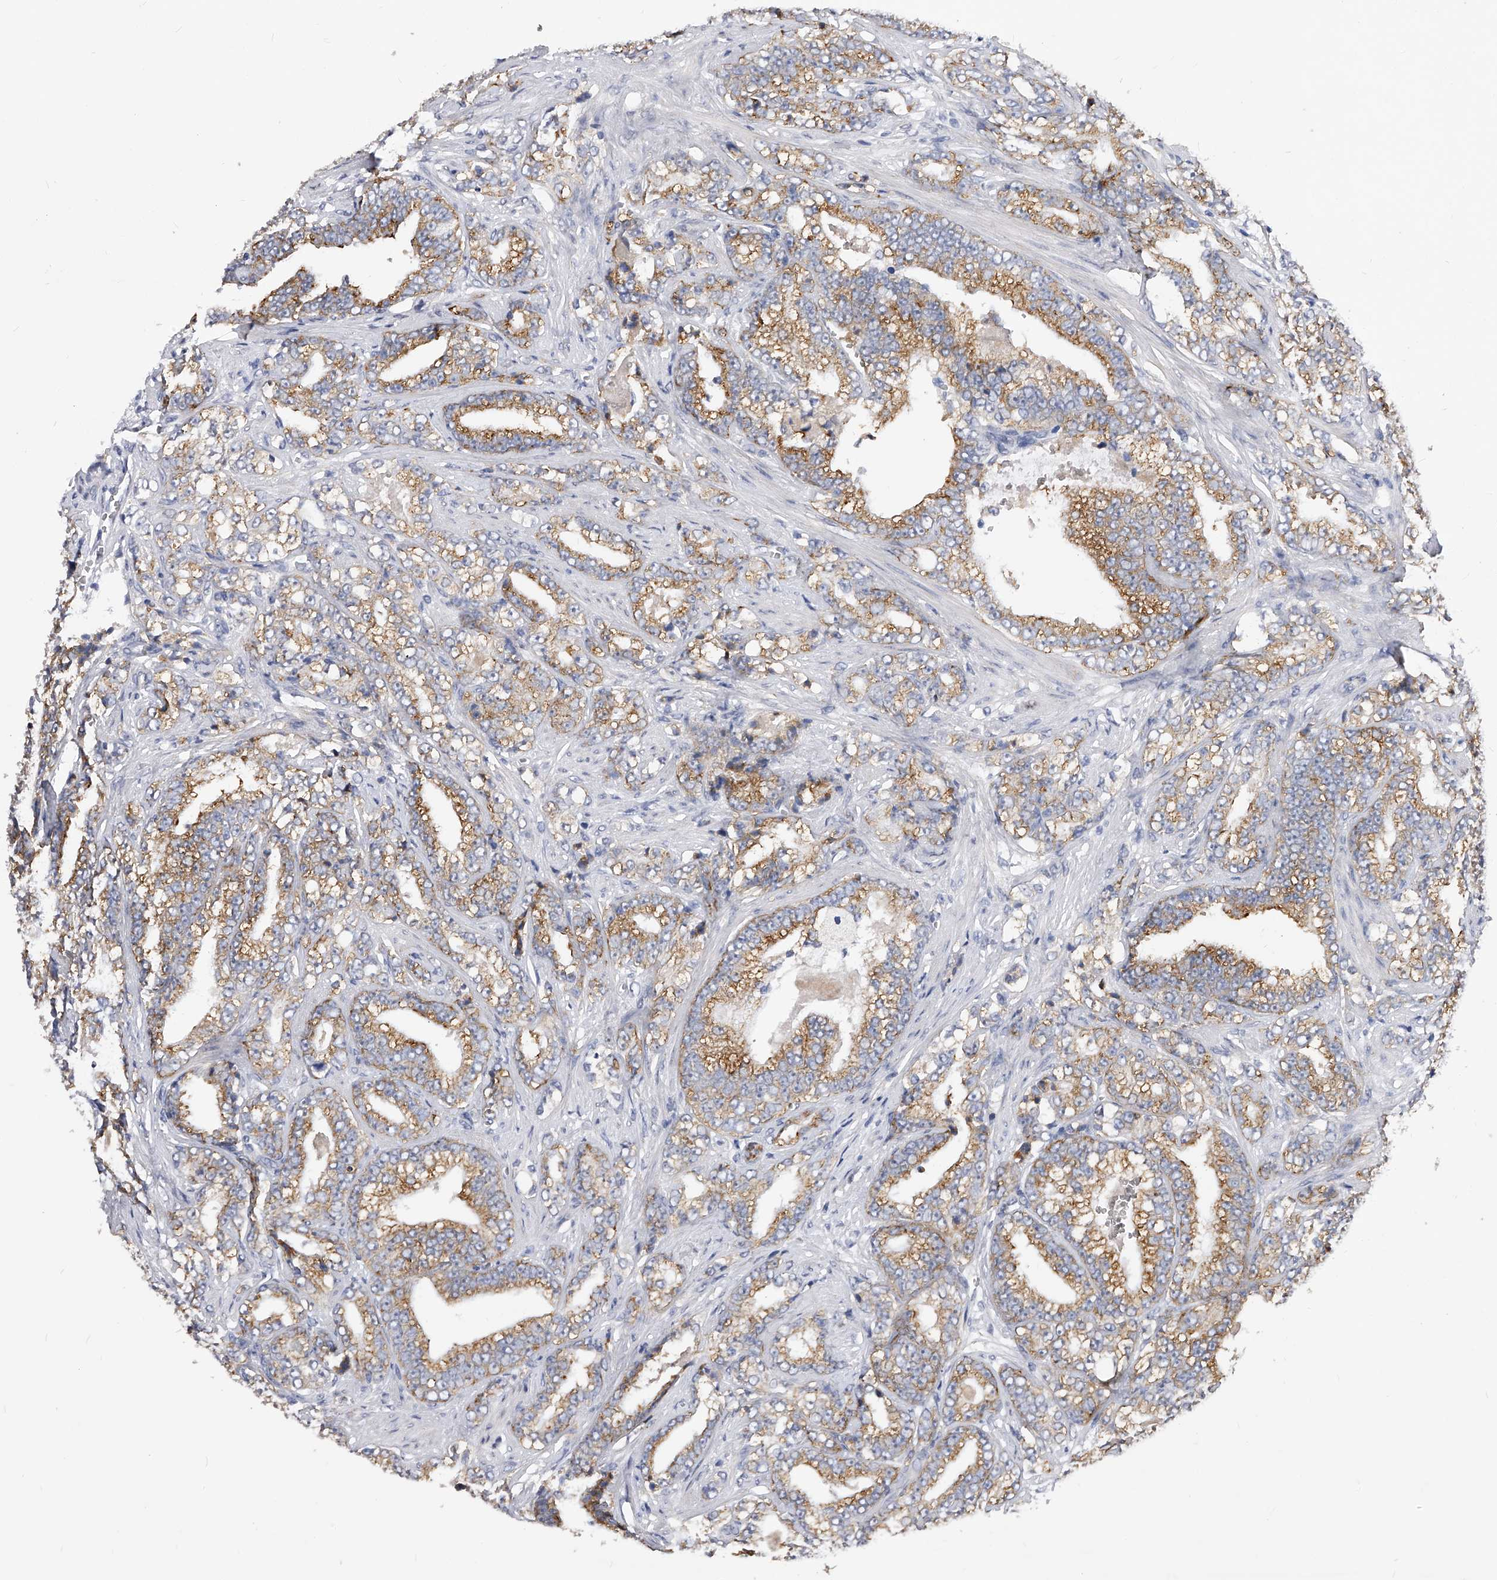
{"staining": {"intensity": "moderate", "quantity": "25%-75%", "location": "cytoplasmic/membranous"}, "tissue": "prostate cancer", "cell_type": "Tumor cells", "image_type": "cancer", "snomed": [{"axis": "morphology", "description": "Adenocarcinoma, High grade"}, {"axis": "topography", "description": "Prostate and seminal vesicle, NOS"}], "caption": "IHC staining of high-grade adenocarcinoma (prostate), which displays medium levels of moderate cytoplasmic/membranous positivity in approximately 25%-75% of tumor cells indicating moderate cytoplasmic/membranous protein staining. The staining was performed using DAB (brown) for protein detection and nuclei were counterstained in hematoxylin (blue).", "gene": "ZNF529", "patient": {"sex": "male", "age": 67}}